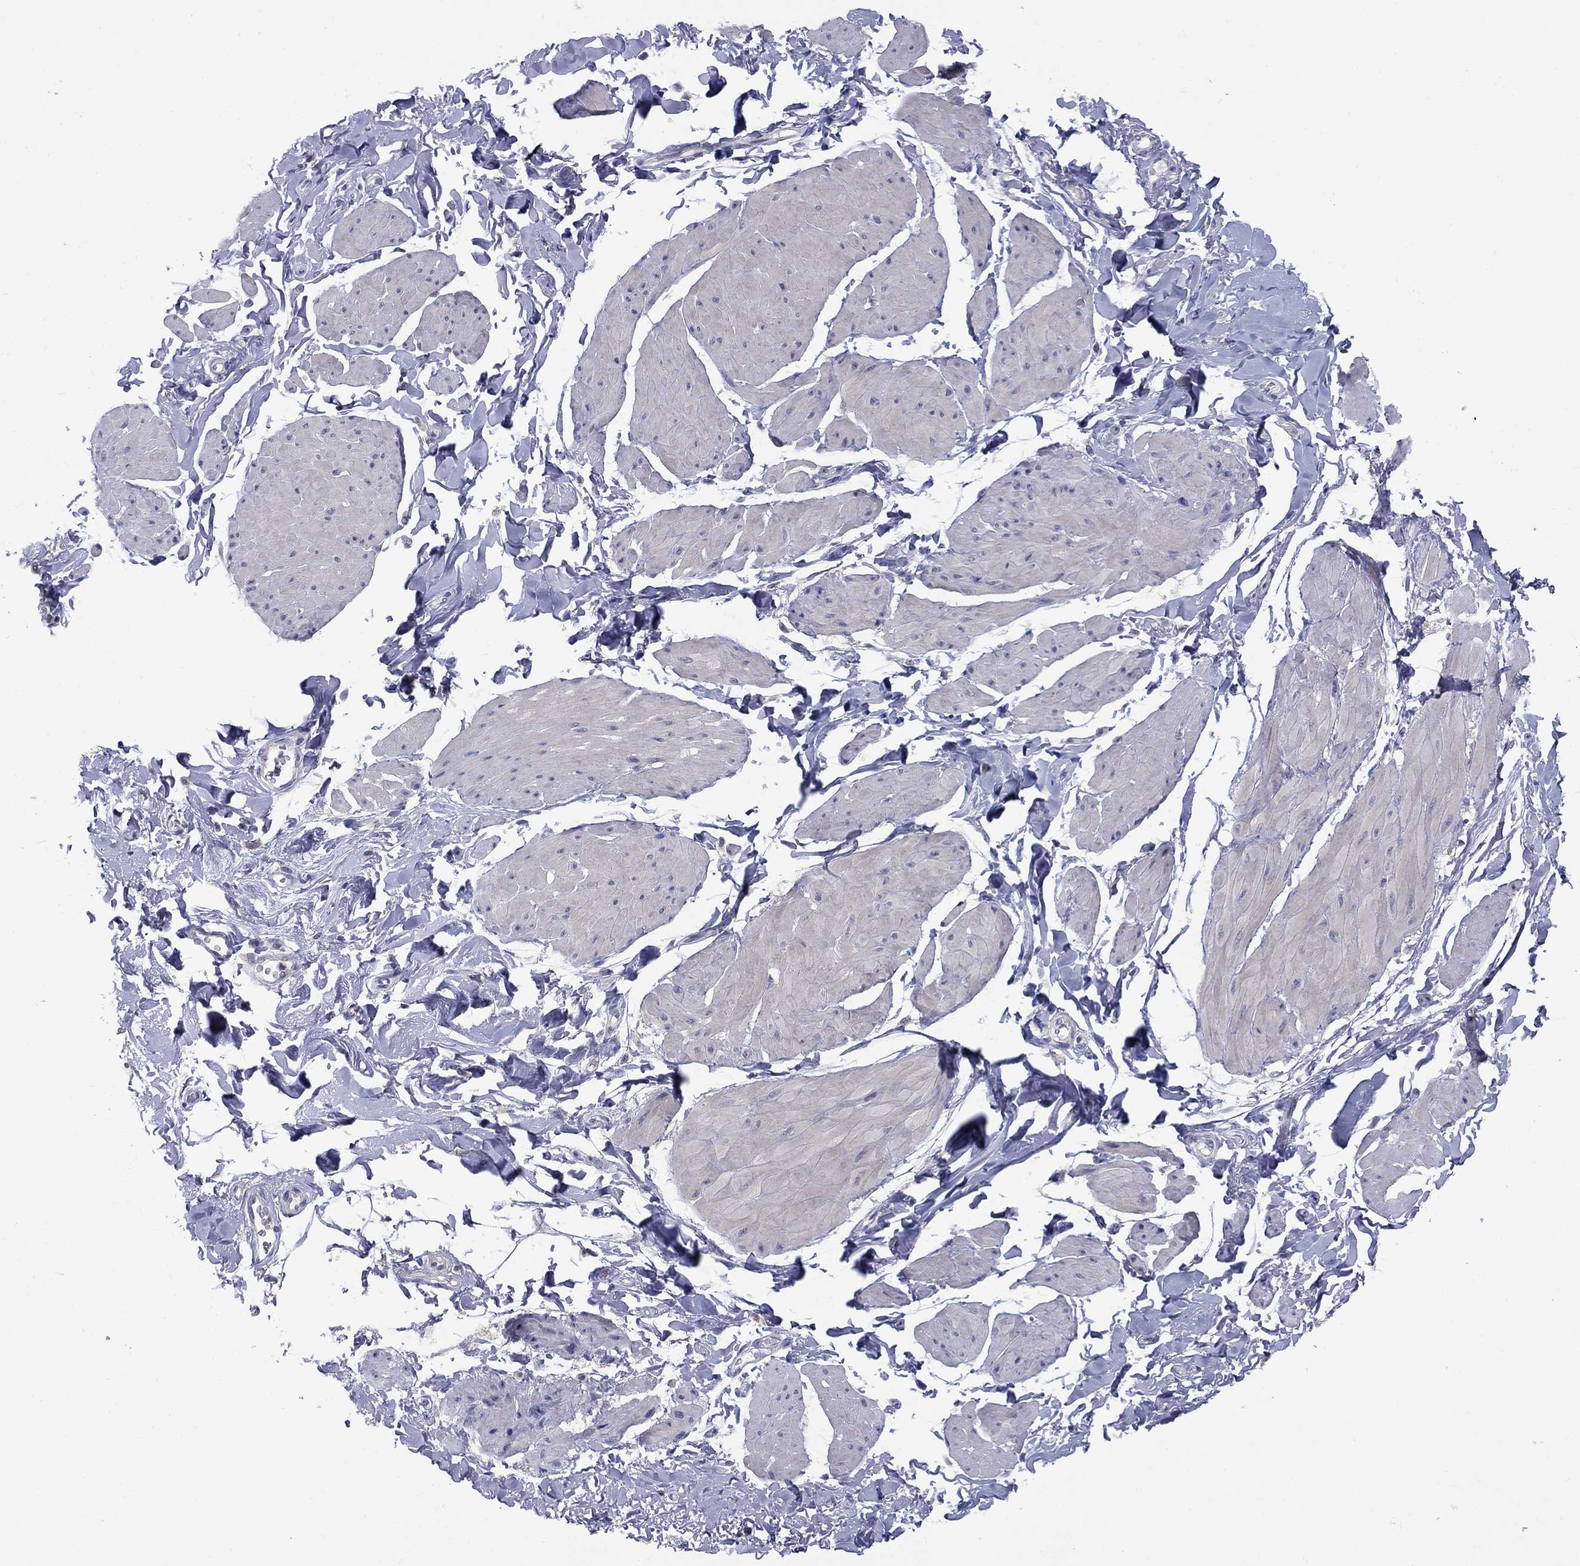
{"staining": {"intensity": "negative", "quantity": "none", "location": "none"}, "tissue": "smooth muscle", "cell_type": "Smooth muscle cells", "image_type": "normal", "snomed": [{"axis": "morphology", "description": "Normal tissue, NOS"}, {"axis": "topography", "description": "Adipose tissue"}, {"axis": "topography", "description": "Smooth muscle"}, {"axis": "topography", "description": "Peripheral nerve tissue"}], "caption": "This image is of benign smooth muscle stained with IHC to label a protein in brown with the nuclei are counter-stained blue. There is no staining in smooth muscle cells.", "gene": "CACNA1A", "patient": {"sex": "male", "age": 83}}